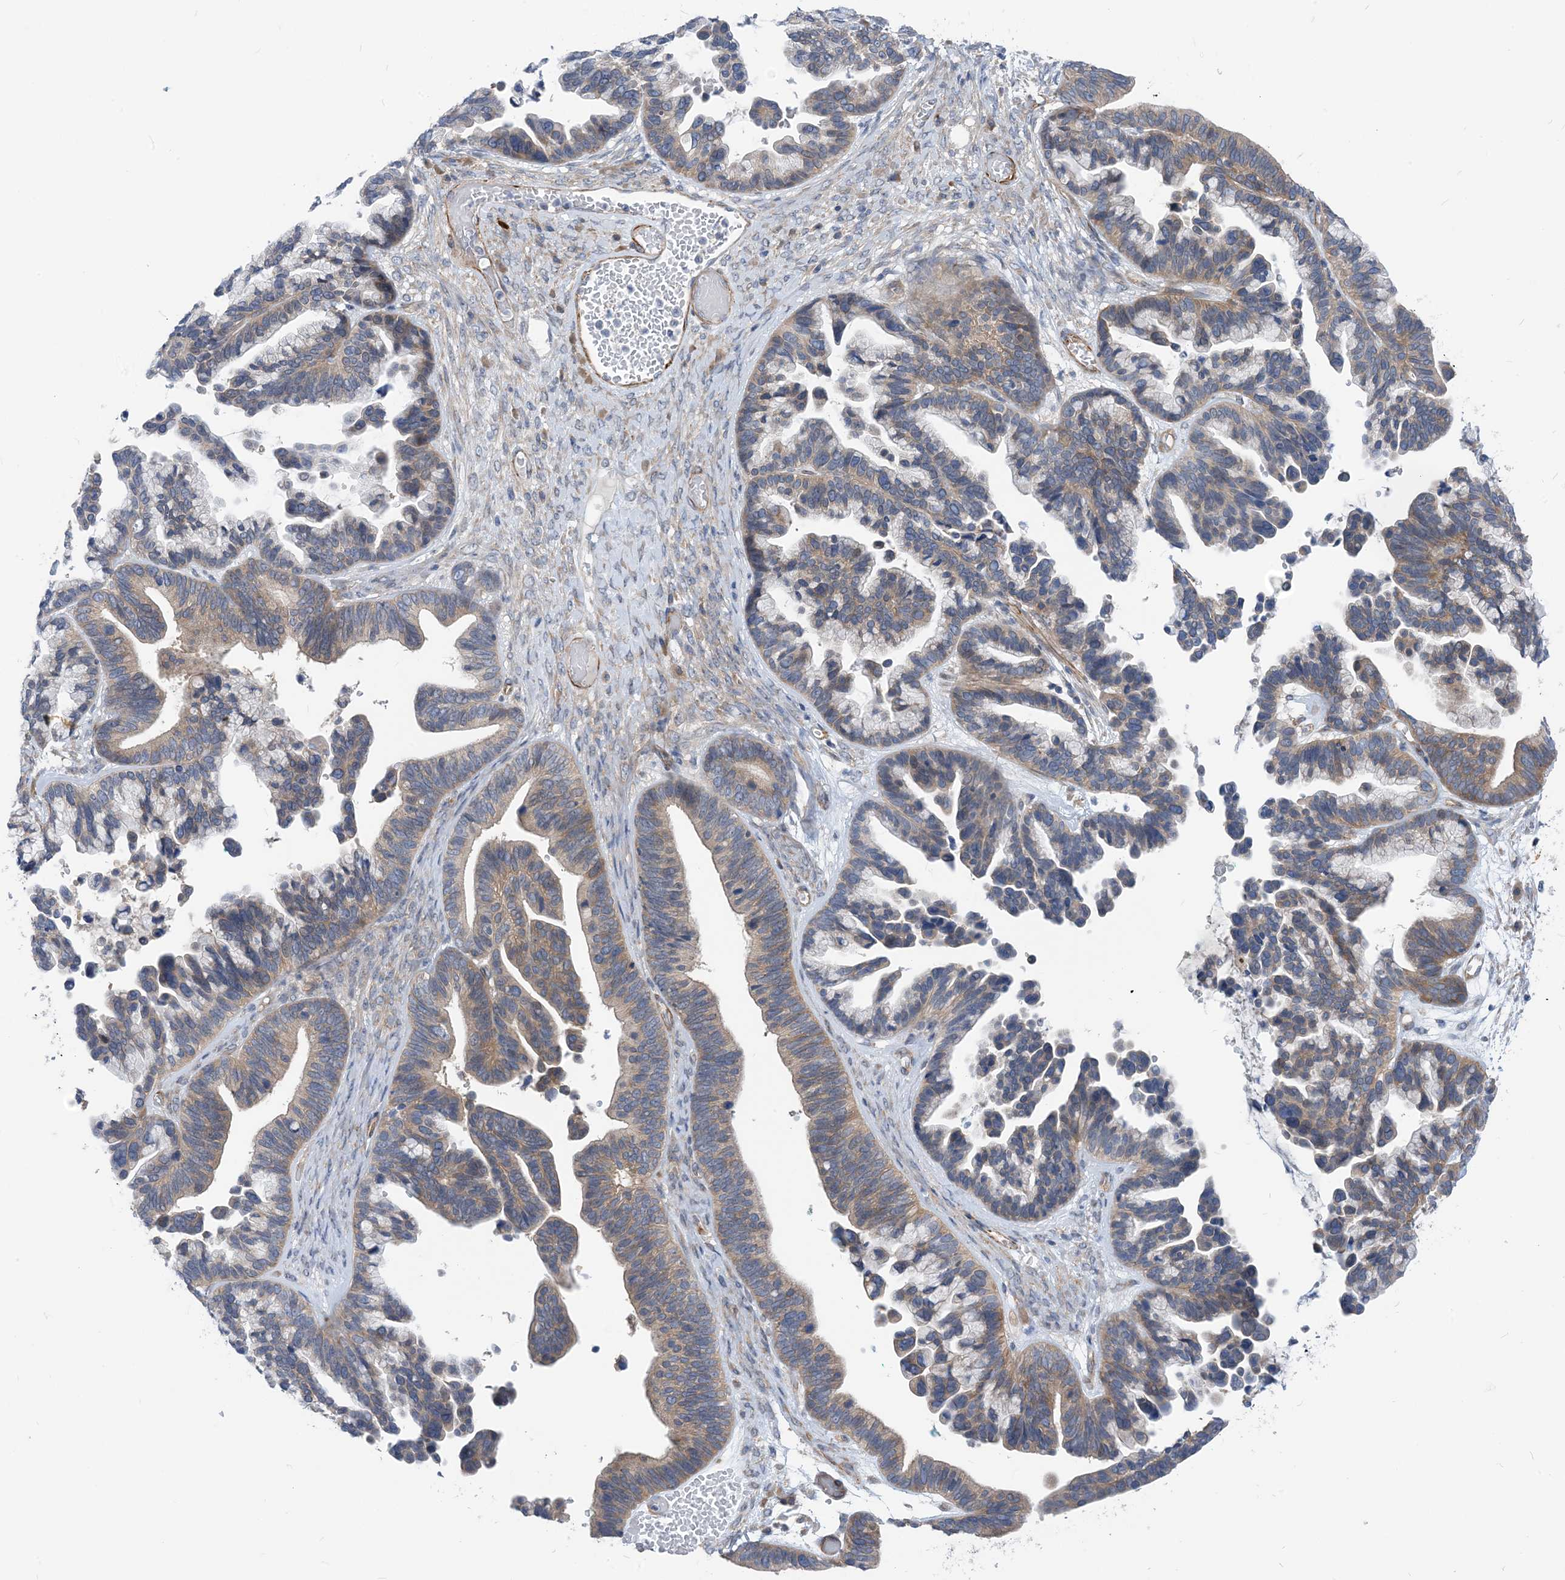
{"staining": {"intensity": "moderate", "quantity": "25%-75%", "location": "cytoplasmic/membranous"}, "tissue": "ovarian cancer", "cell_type": "Tumor cells", "image_type": "cancer", "snomed": [{"axis": "morphology", "description": "Cystadenocarcinoma, serous, NOS"}, {"axis": "topography", "description": "Ovary"}], "caption": "Protein analysis of serous cystadenocarcinoma (ovarian) tissue reveals moderate cytoplasmic/membranous positivity in about 25%-75% of tumor cells. (Stains: DAB (3,3'-diaminobenzidine) in brown, nuclei in blue, Microscopy: brightfield microscopy at high magnification).", "gene": "PLEKHA3", "patient": {"sex": "female", "age": 56}}